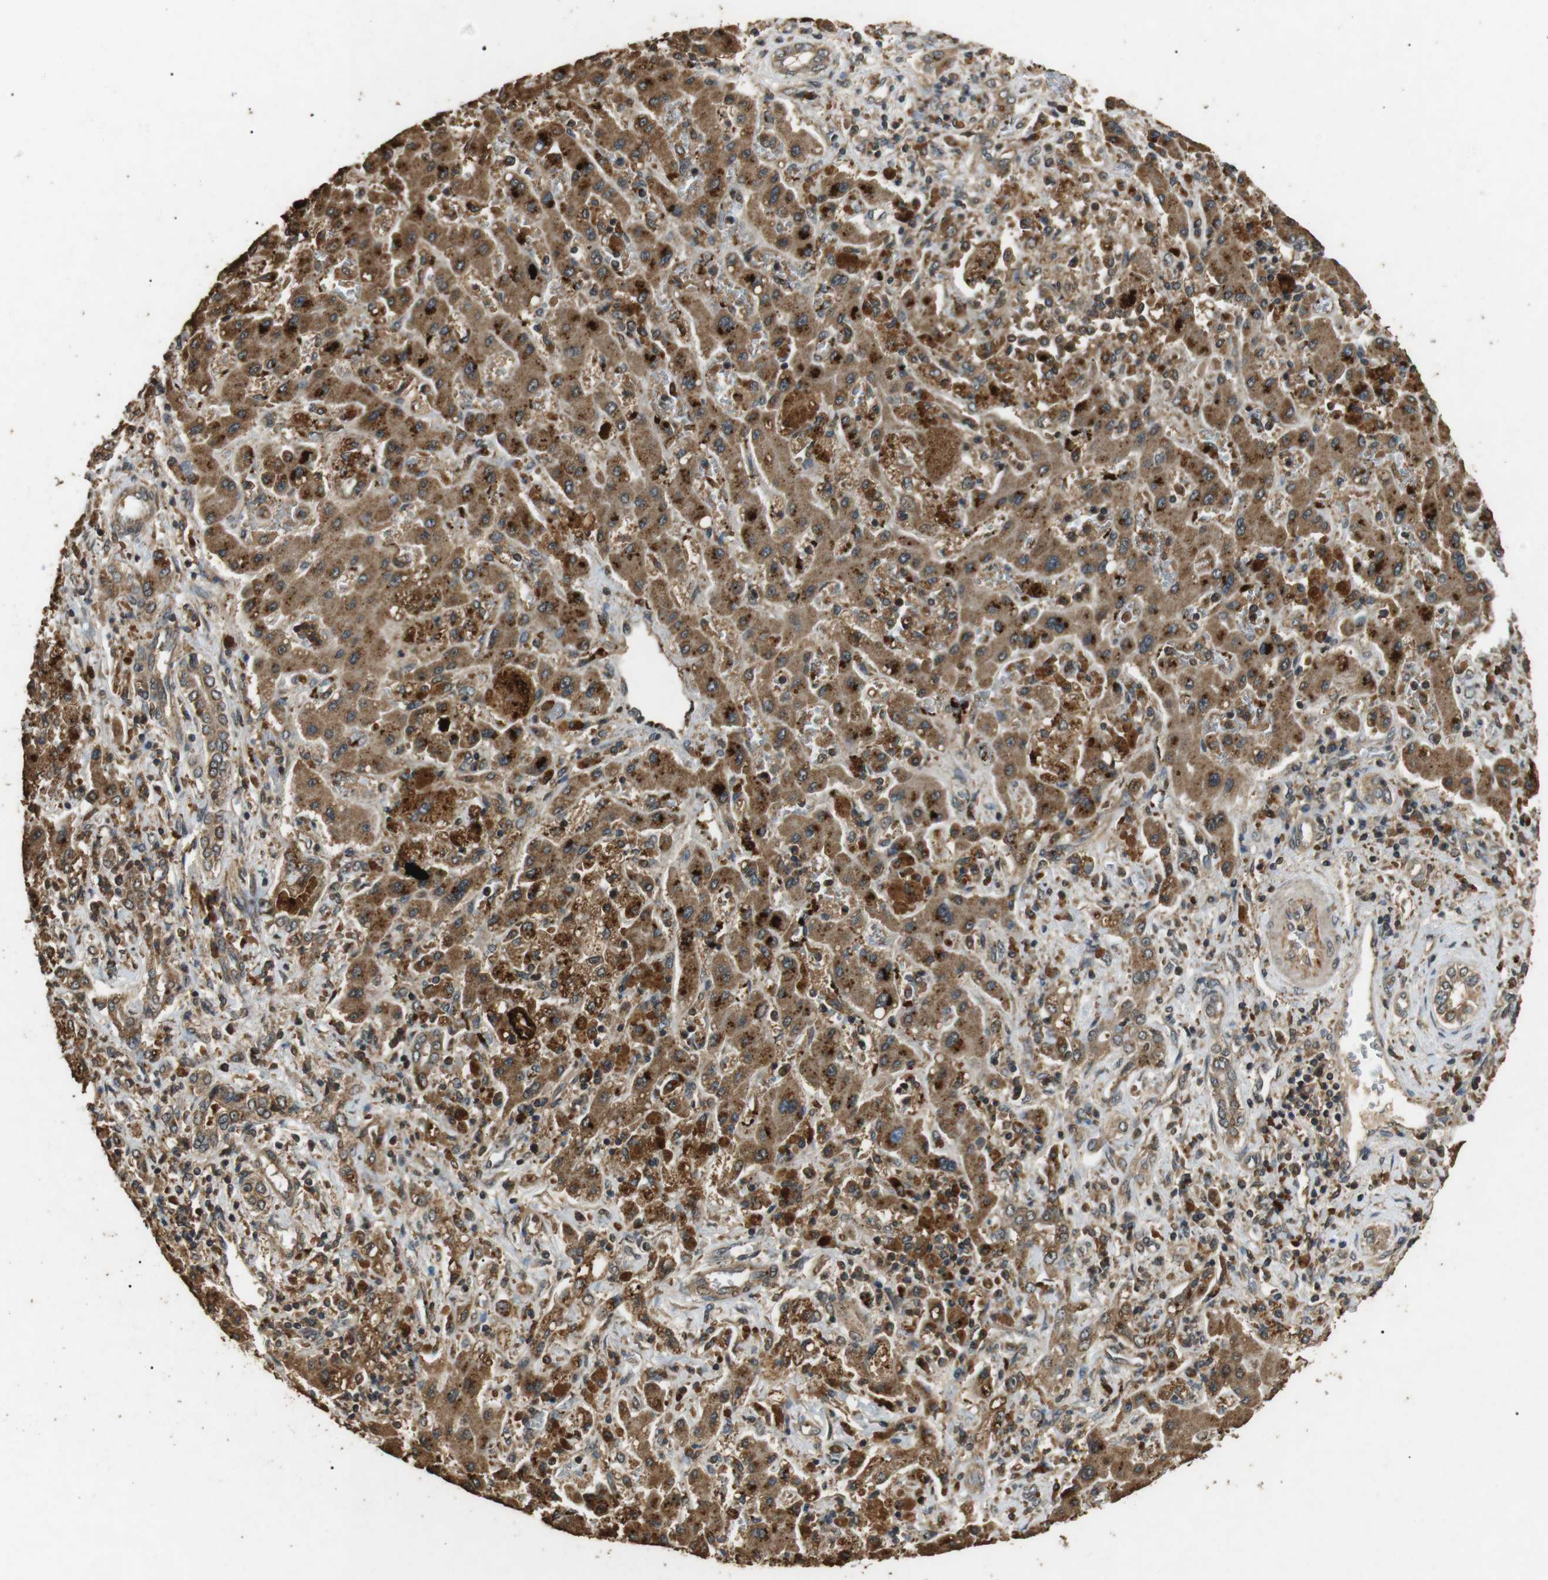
{"staining": {"intensity": "moderate", "quantity": ">75%", "location": "cytoplasmic/membranous"}, "tissue": "liver cancer", "cell_type": "Tumor cells", "image_type": "cancer", "snomed": [{"axis": "morphology", "description": "Cholangiocarcinoma"}, {"axis": "topography", "description": "Liver"}], "caption": "Protein analysis of cholangiocarcinoma (liver) tissue reveals moderate cytoplasmic/membranous staining in approximately >75% of tumor cells.", "gene": "TBC1D15", "patient": {"sex": "male", "age": 50}}